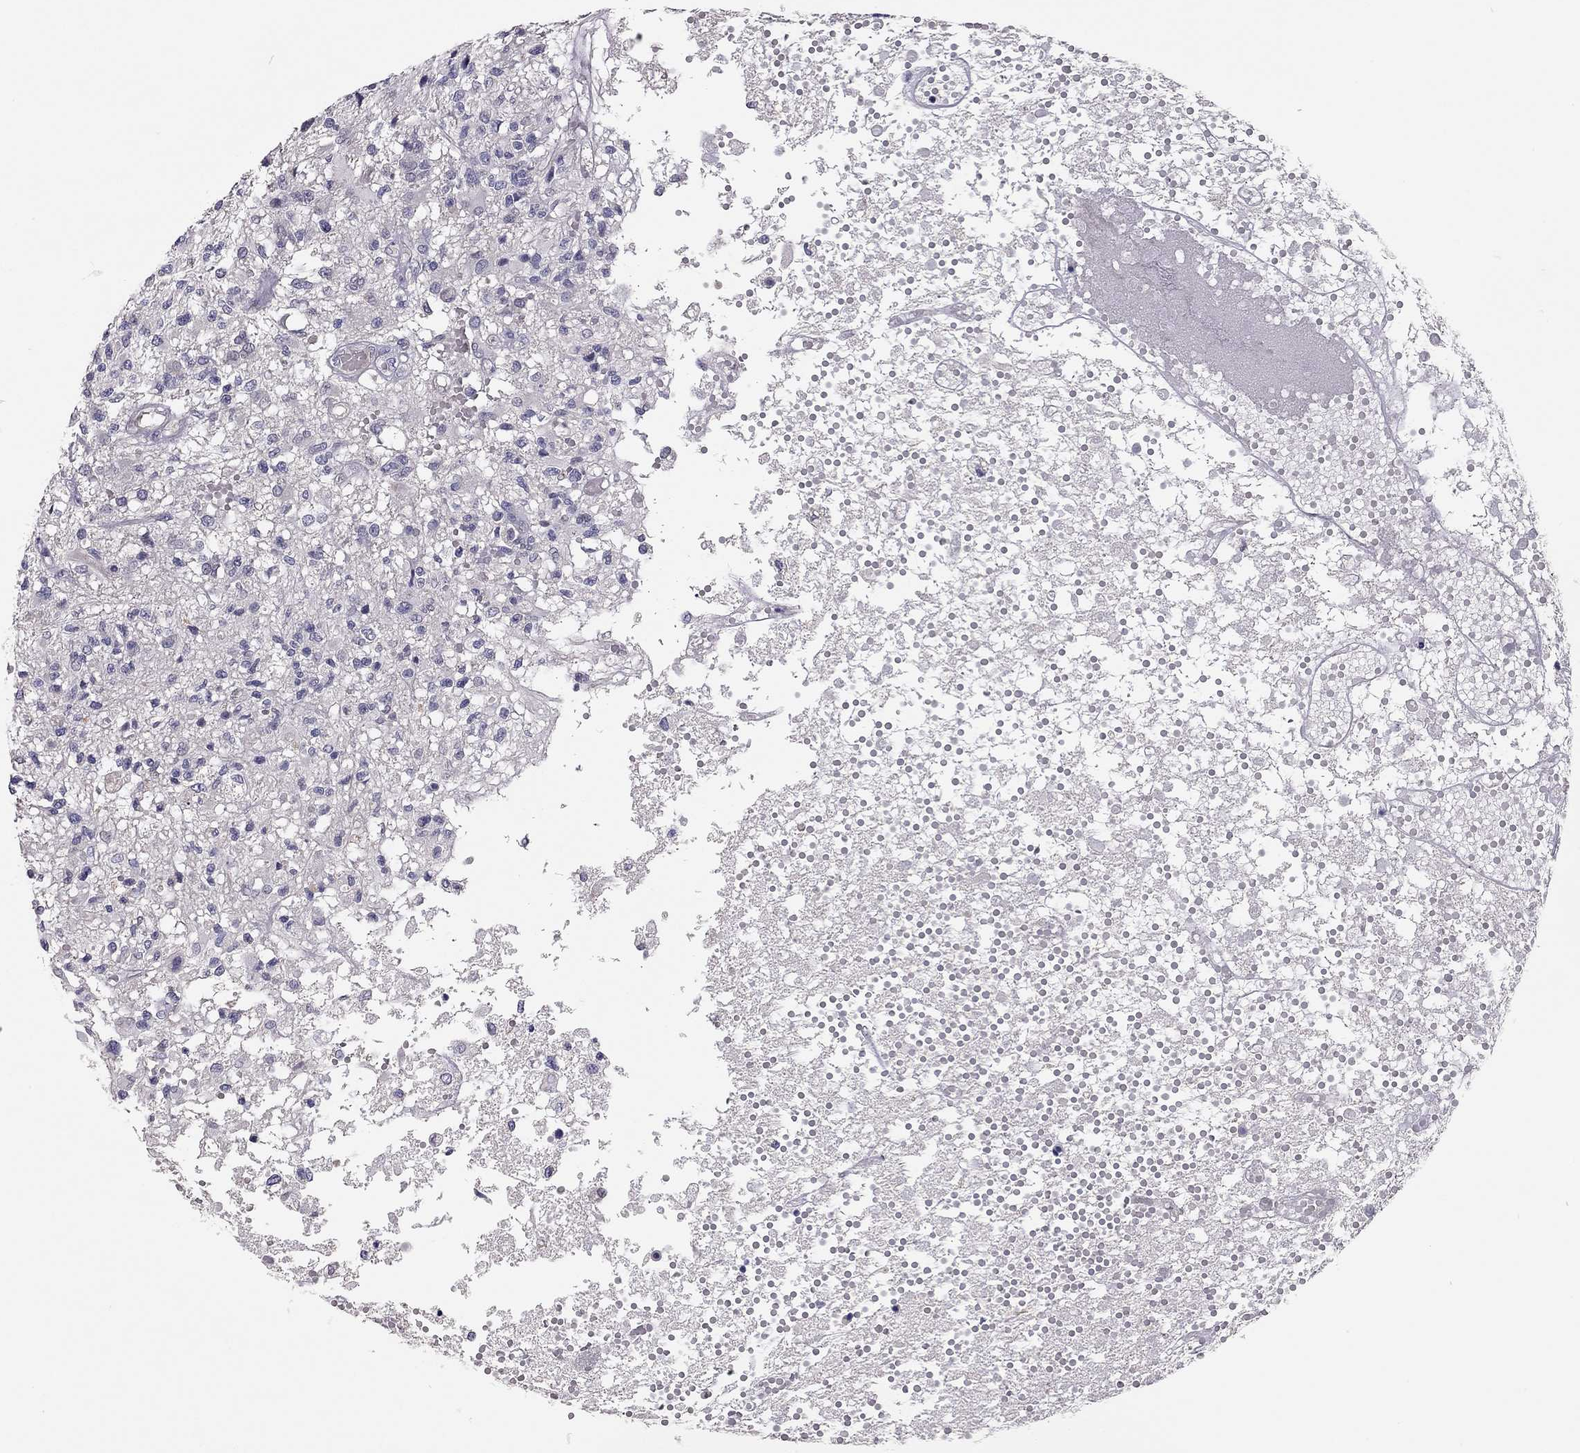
{"staining": {"intensity": "negative", "quantity": "none", "location": "none"}, "tissue": "glioma", "cell_type": "Tumor cells", "image_type": "cancer", "snomed": [{"axis": "morphology", "description": "Glioma, malignant, High grade"}, {"axis": "topography", "description": "Brain"}], "caption": "Human glioma stained for a protein using IHC shows no expression in tumor cells.", "gene": "SCARB1", "patient": {"sex": "female", "age": 63}}